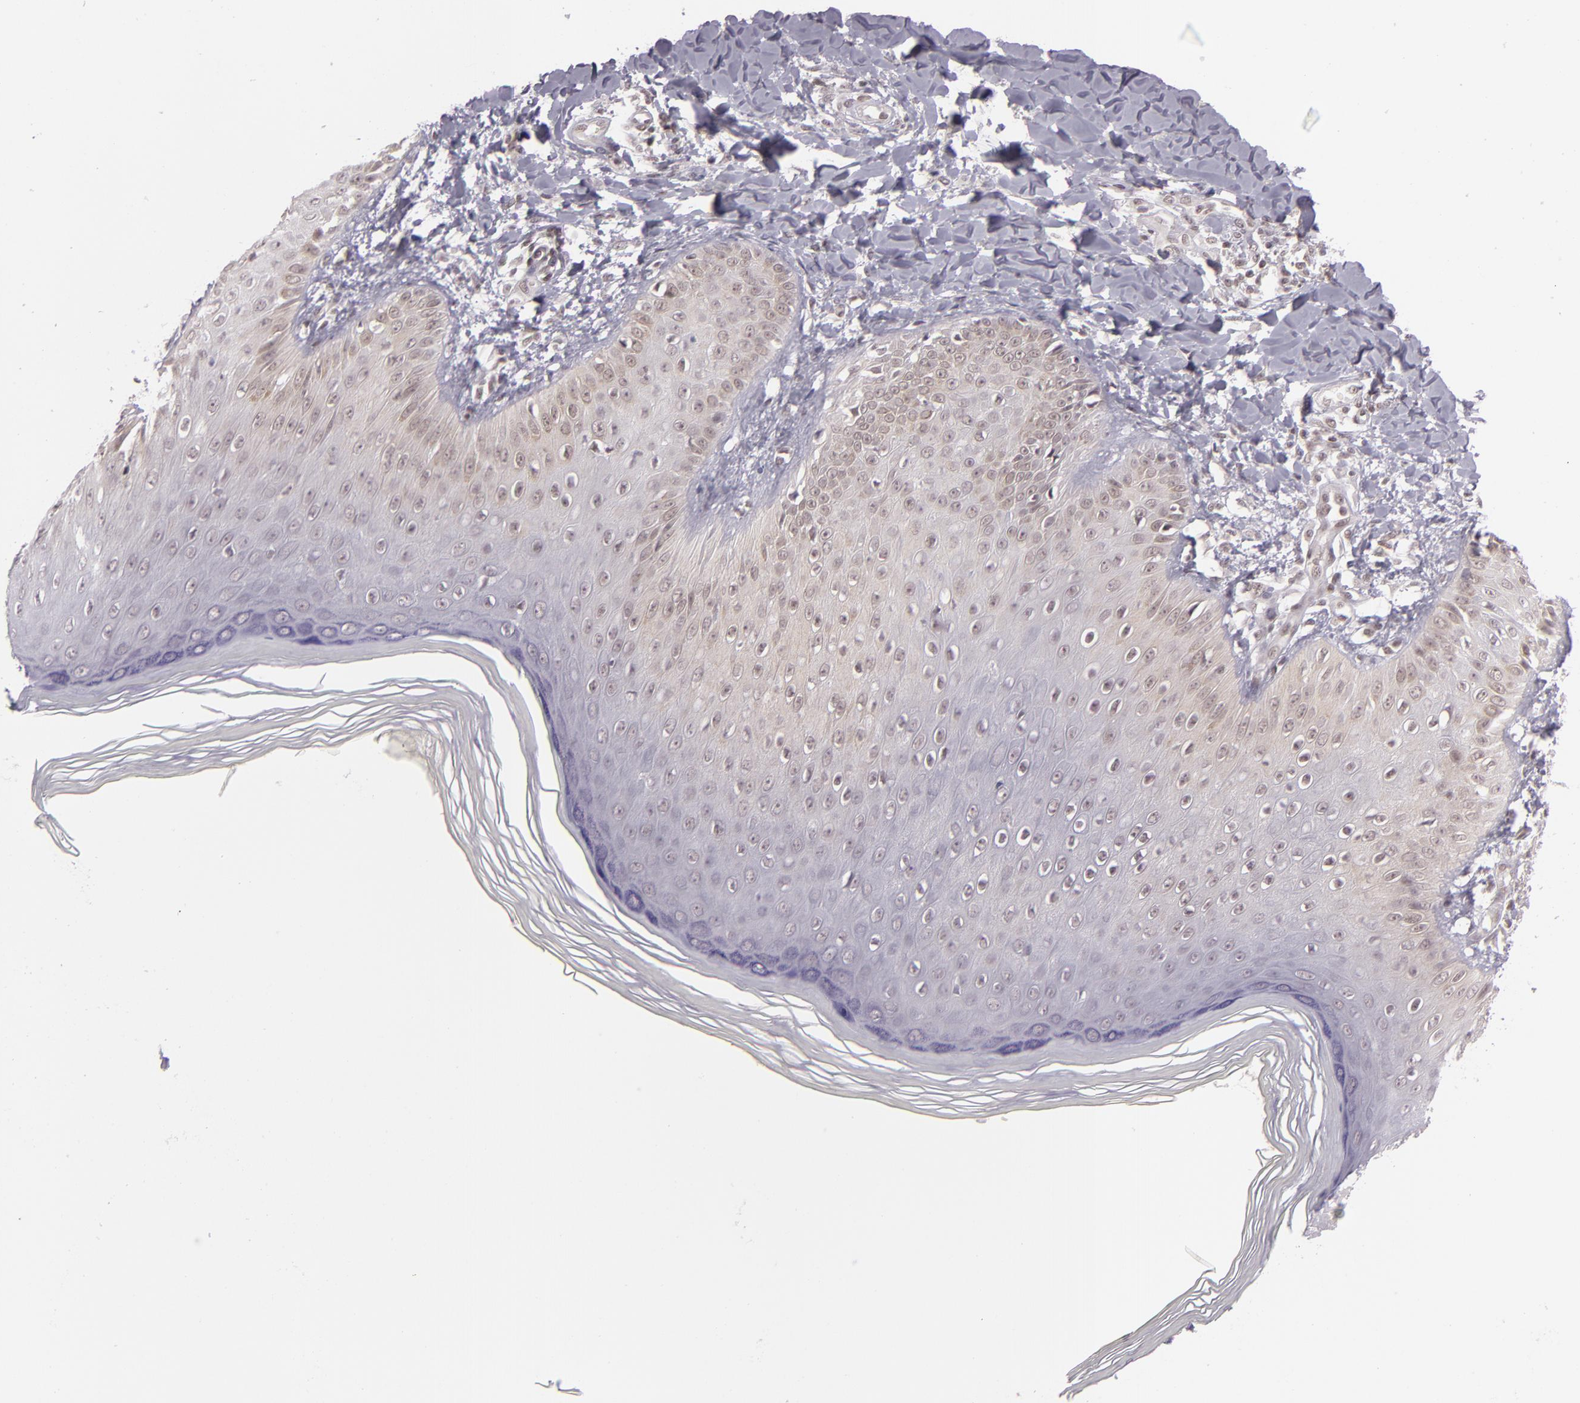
{"staining": {"intensity": "moderate", "quantity": ">75%", "location": "nuclear"}, "tissue": "skin", "cell_type": "Epidermal cells", "image_type": "normal", "snomed": [{"axis": "morphology", "description": "Normal tissue, NOS"}, {"axis": "morphology", "description": "Inflammation, NOS"}, {"axis": "topography", "description": "Soft tissue"}, {"axis": "topography", "description": "Anal"}], "caption": "Protein expression analysis of benign skin demonstrates moderate nuclear expression in about >75% of epidermal cells. (DAB (3,3'-diaminobenzidine) IHC with brightfield microscopy, high magnification).", "gene": "ZFX", "patient": {"sex": "female", "age": 15}}